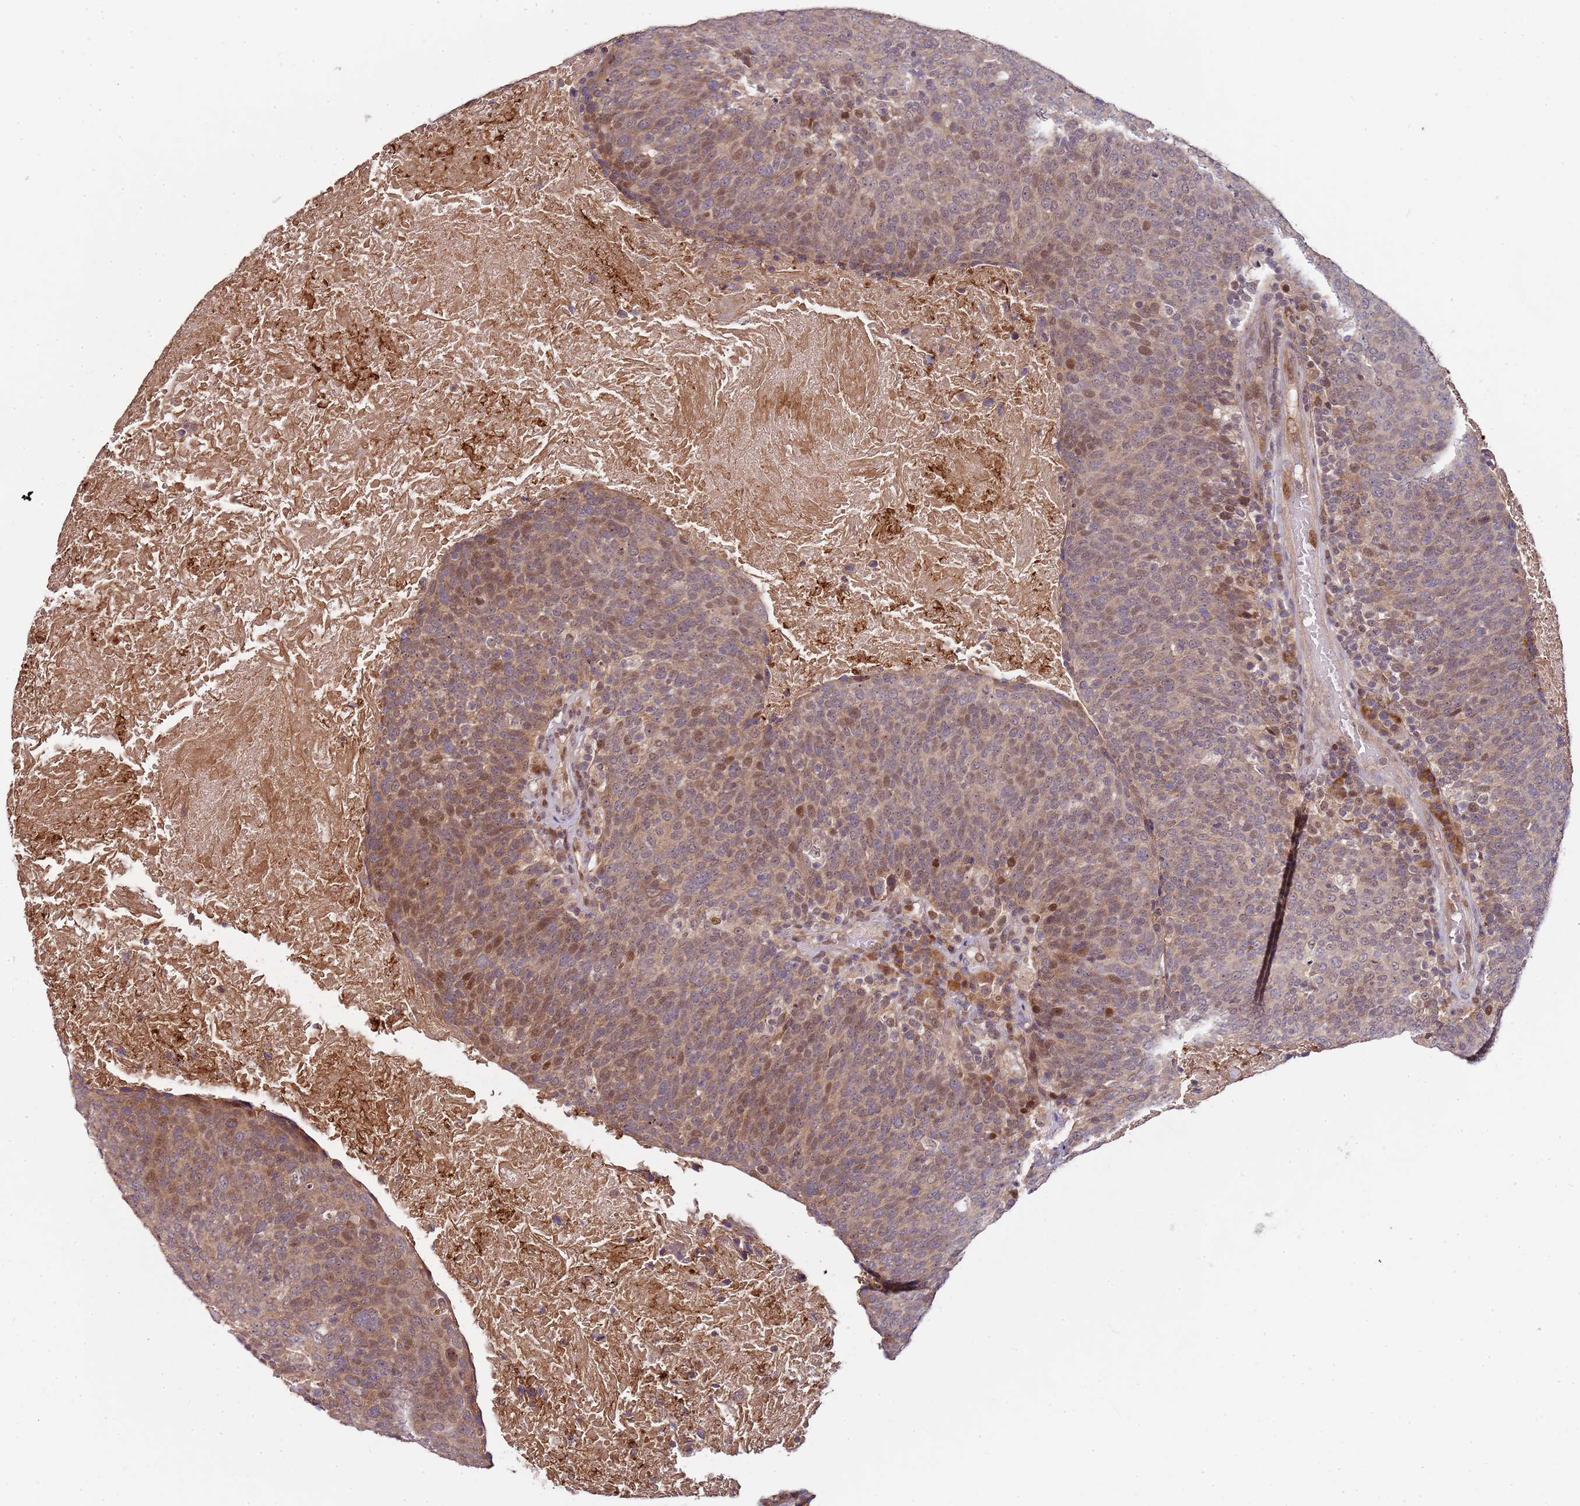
{"staining": {"intensity": "moderate", "quantity": "<25%", "location": "nuclear"}, "tissue": "head and neck cancer", "cell_type": "Tumor cells", "image_type": "cancer", "snomed": [{"axis": "morphology", "description": "Squamous cell carcinoma, NOS"}, {"axis": "morphology", "description": "Squamous cell carcinoma, metastatic, NOS"}, {"axis": "topography", "description": "Lymph node"}, {"axis": "topography", "description": "Head-Neck"}], "caption": "Immunohistochemical staining of human head and neck cancer reveals low levels of moderate nuclear expression in about <25% of tumor cells.", "gene": "EDC3", "patient": {"sex": "male", "age": 62}}